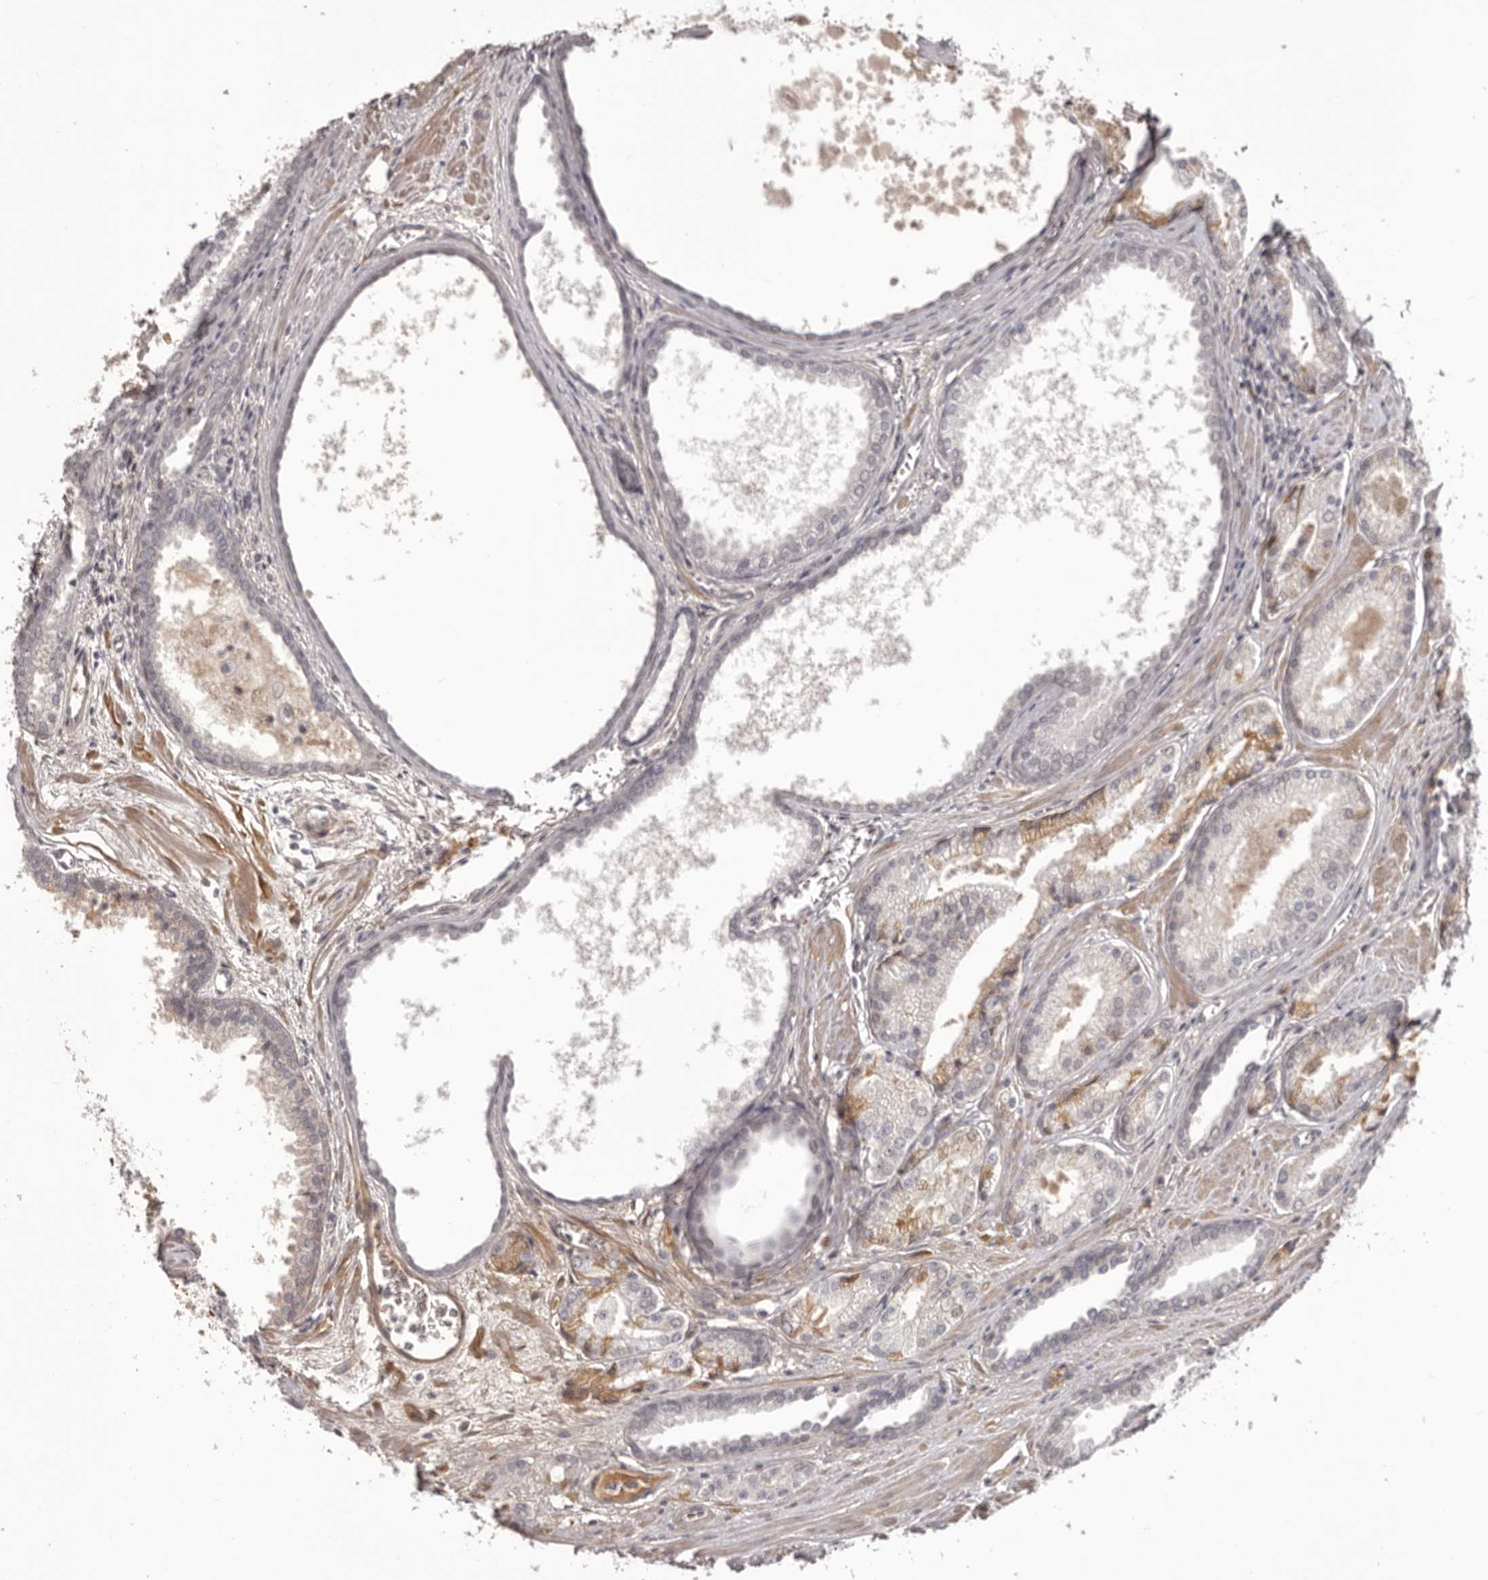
{"staining": {"intensity": "negative", "quantity": "none", "location": "none"}, "tissue": "prostate cancer", "cell_type": "Tumor cells", "image_type": "cancer", "snomed": [{"axis": "morphology", "description": "Adenocarcinoma, Low grade"}, {"axis": "topography", "description": "Prostate"}], "caption": "Protein analysis of prostate cancer demonstrates no significant expression in tumor cells.", "gene": "OTUD3", "patient": {"sex": "male", "age": 54}}